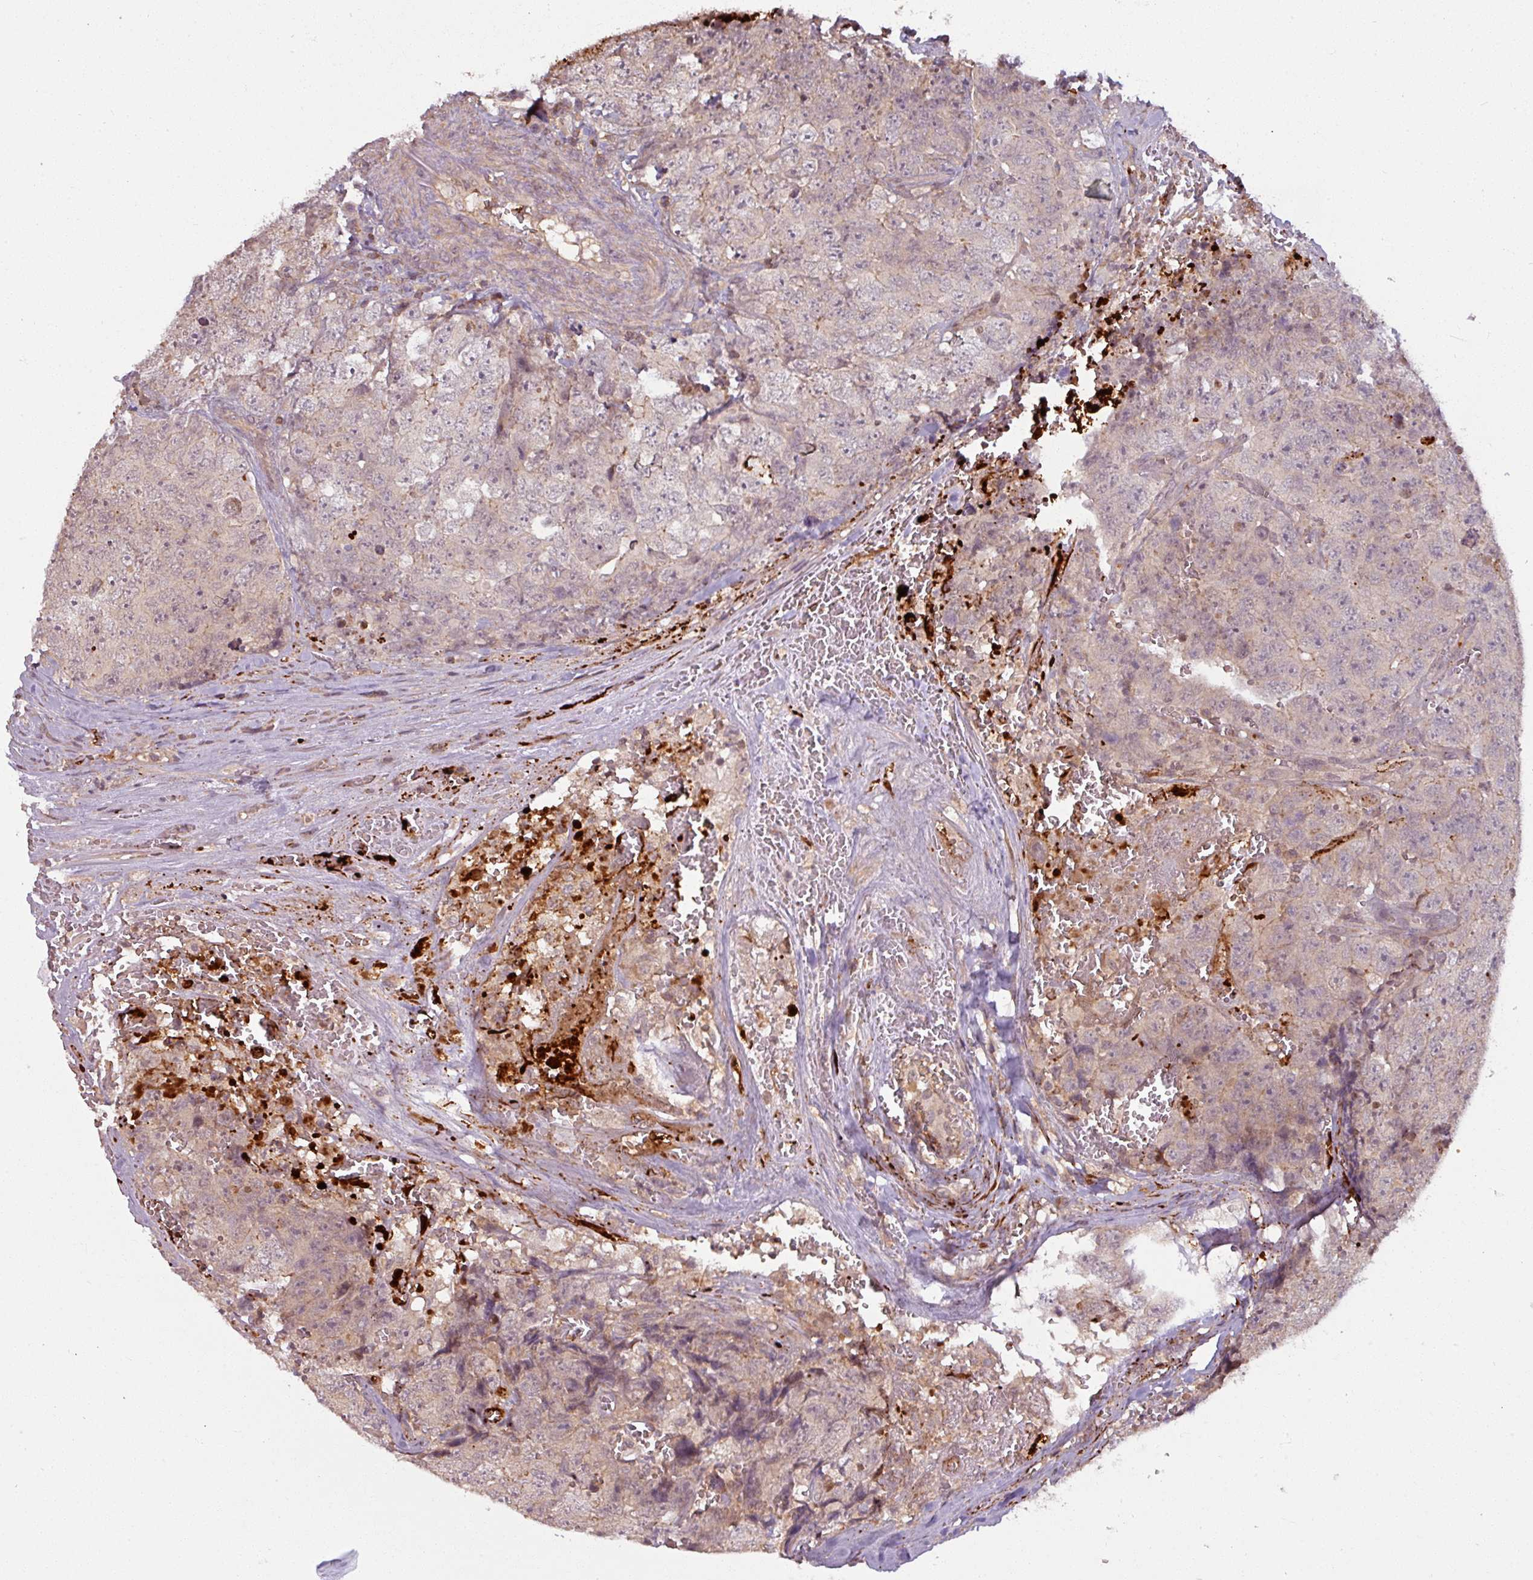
{"staining": {"intensity": "weak", "quantity": "25%-75%", "location": "cytoplasmic/membranous"}, "tissue": "testis cancer", "cell_type": "Tumor cells", "image_type": "cancer", "snomed": [{"axis": "morphology", "description": "Seminoma, NOS"}, {"axis": "morphology", "description": "Teratoma, malignant, NOS"}, {"axis": "topography", "description": "Testis"}], "caption": "Testis cancer stained for a protein (brown) shows weak cytoplasmic/membranous positive positivity in approximately 25%-75% of tumor cells.", "gene": "TUSC3", "patient": {"sex": "male", "age": 34}}